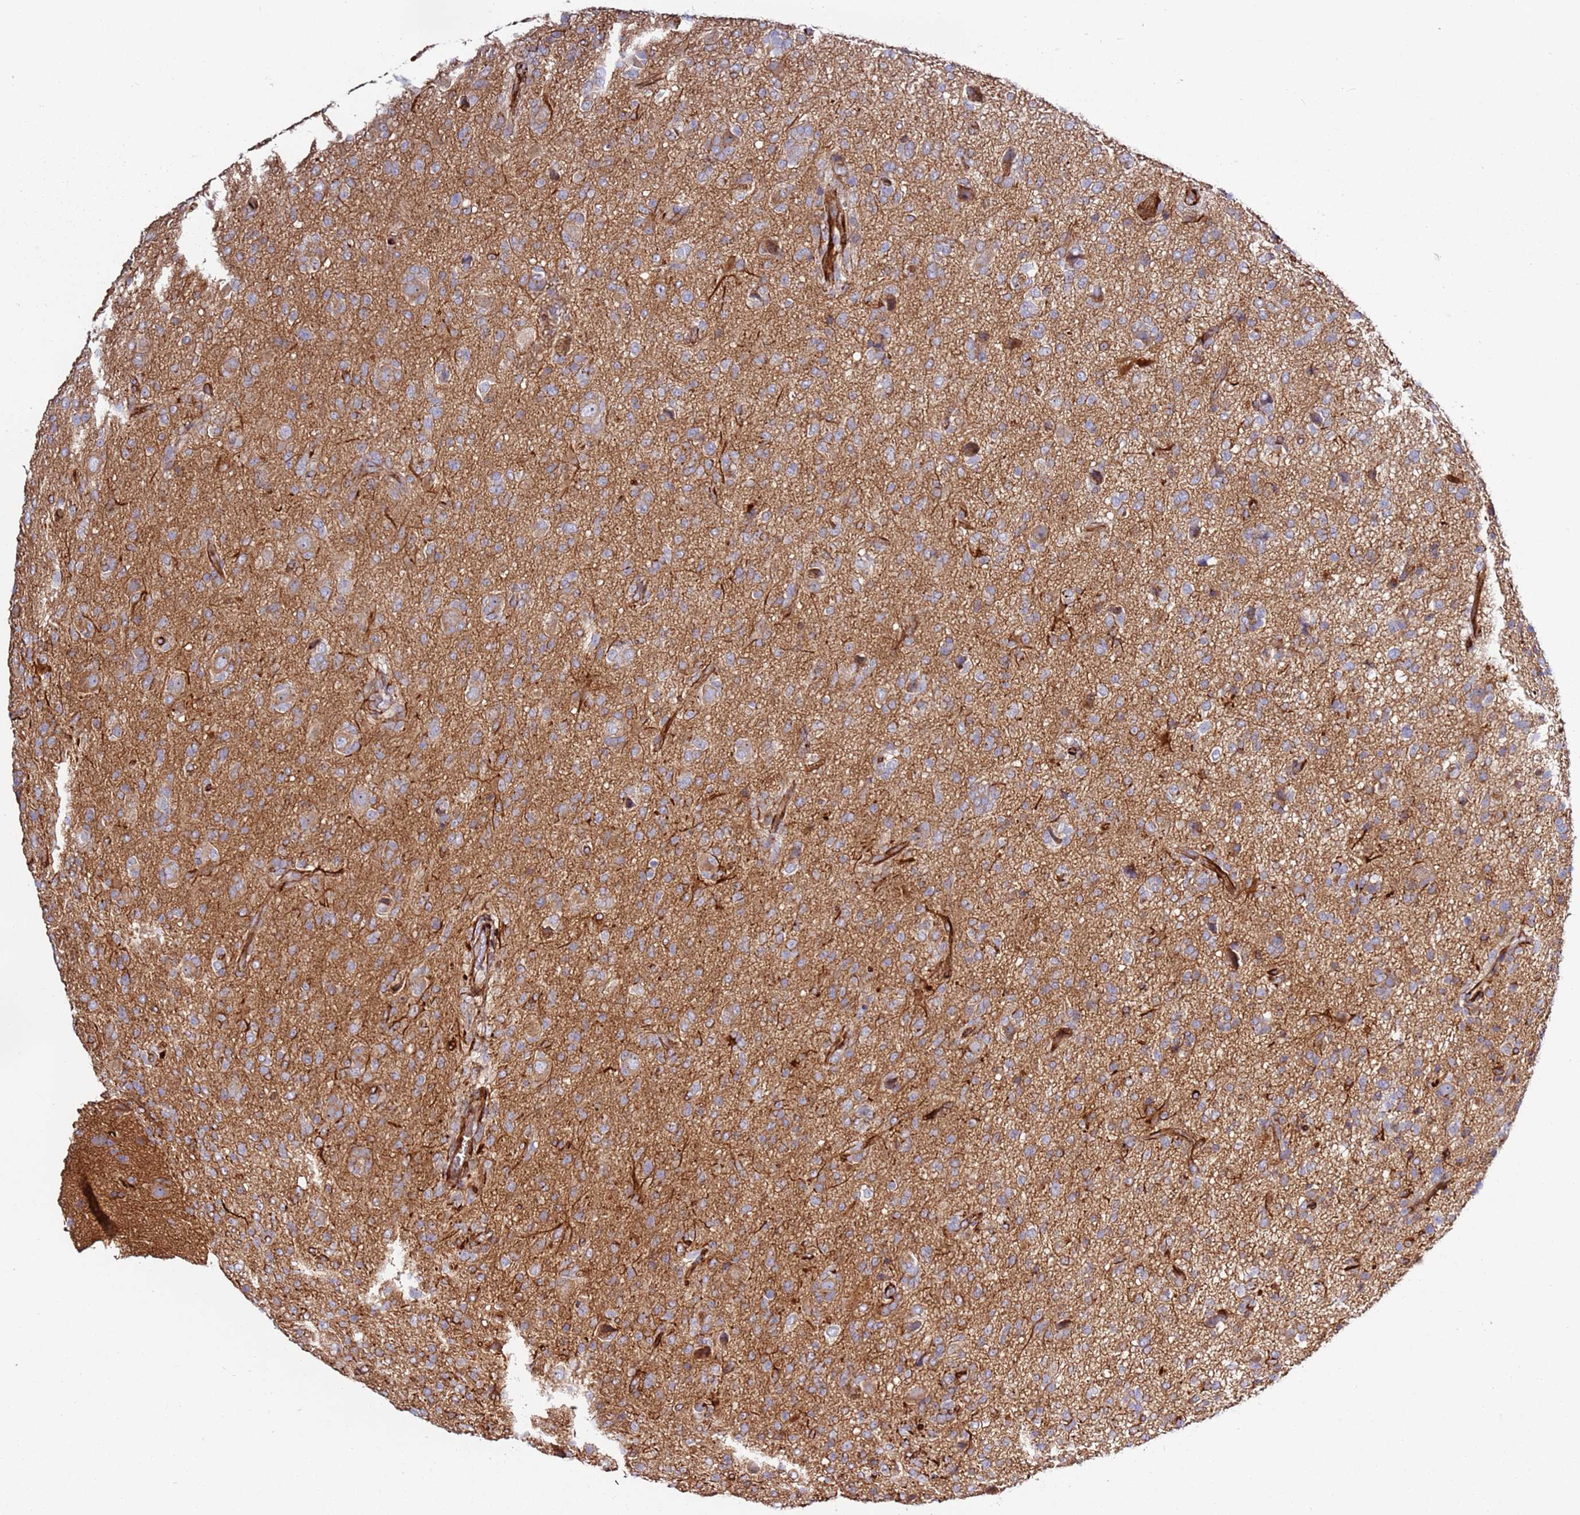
{"staining": {"intensity": "moderate", "quantity": "25%-75%", "location": "cytoplasmic/membranous"}, "tissue": "glioma", "cell_type": "Tumor cells", "image_type": "cancer", "snomed": [{"axis": "morphology", "description": "Glioma, malignant, High grade"}, {"axis": "topography", "description": "Brain"}], "caption": "A histopathology image of human glioma stained for a protein shows moderate cytoplasmic/membranous brown staining in tumor cells. The protein of interest is stained brown, and the nuclei are stained in blue (DAB (3,3'-diaminobenzidine) IHC with brightfield microscopy, high magnification).", "gene": "MRGPRE", "patient": {"sex": "female", "age": 57}}